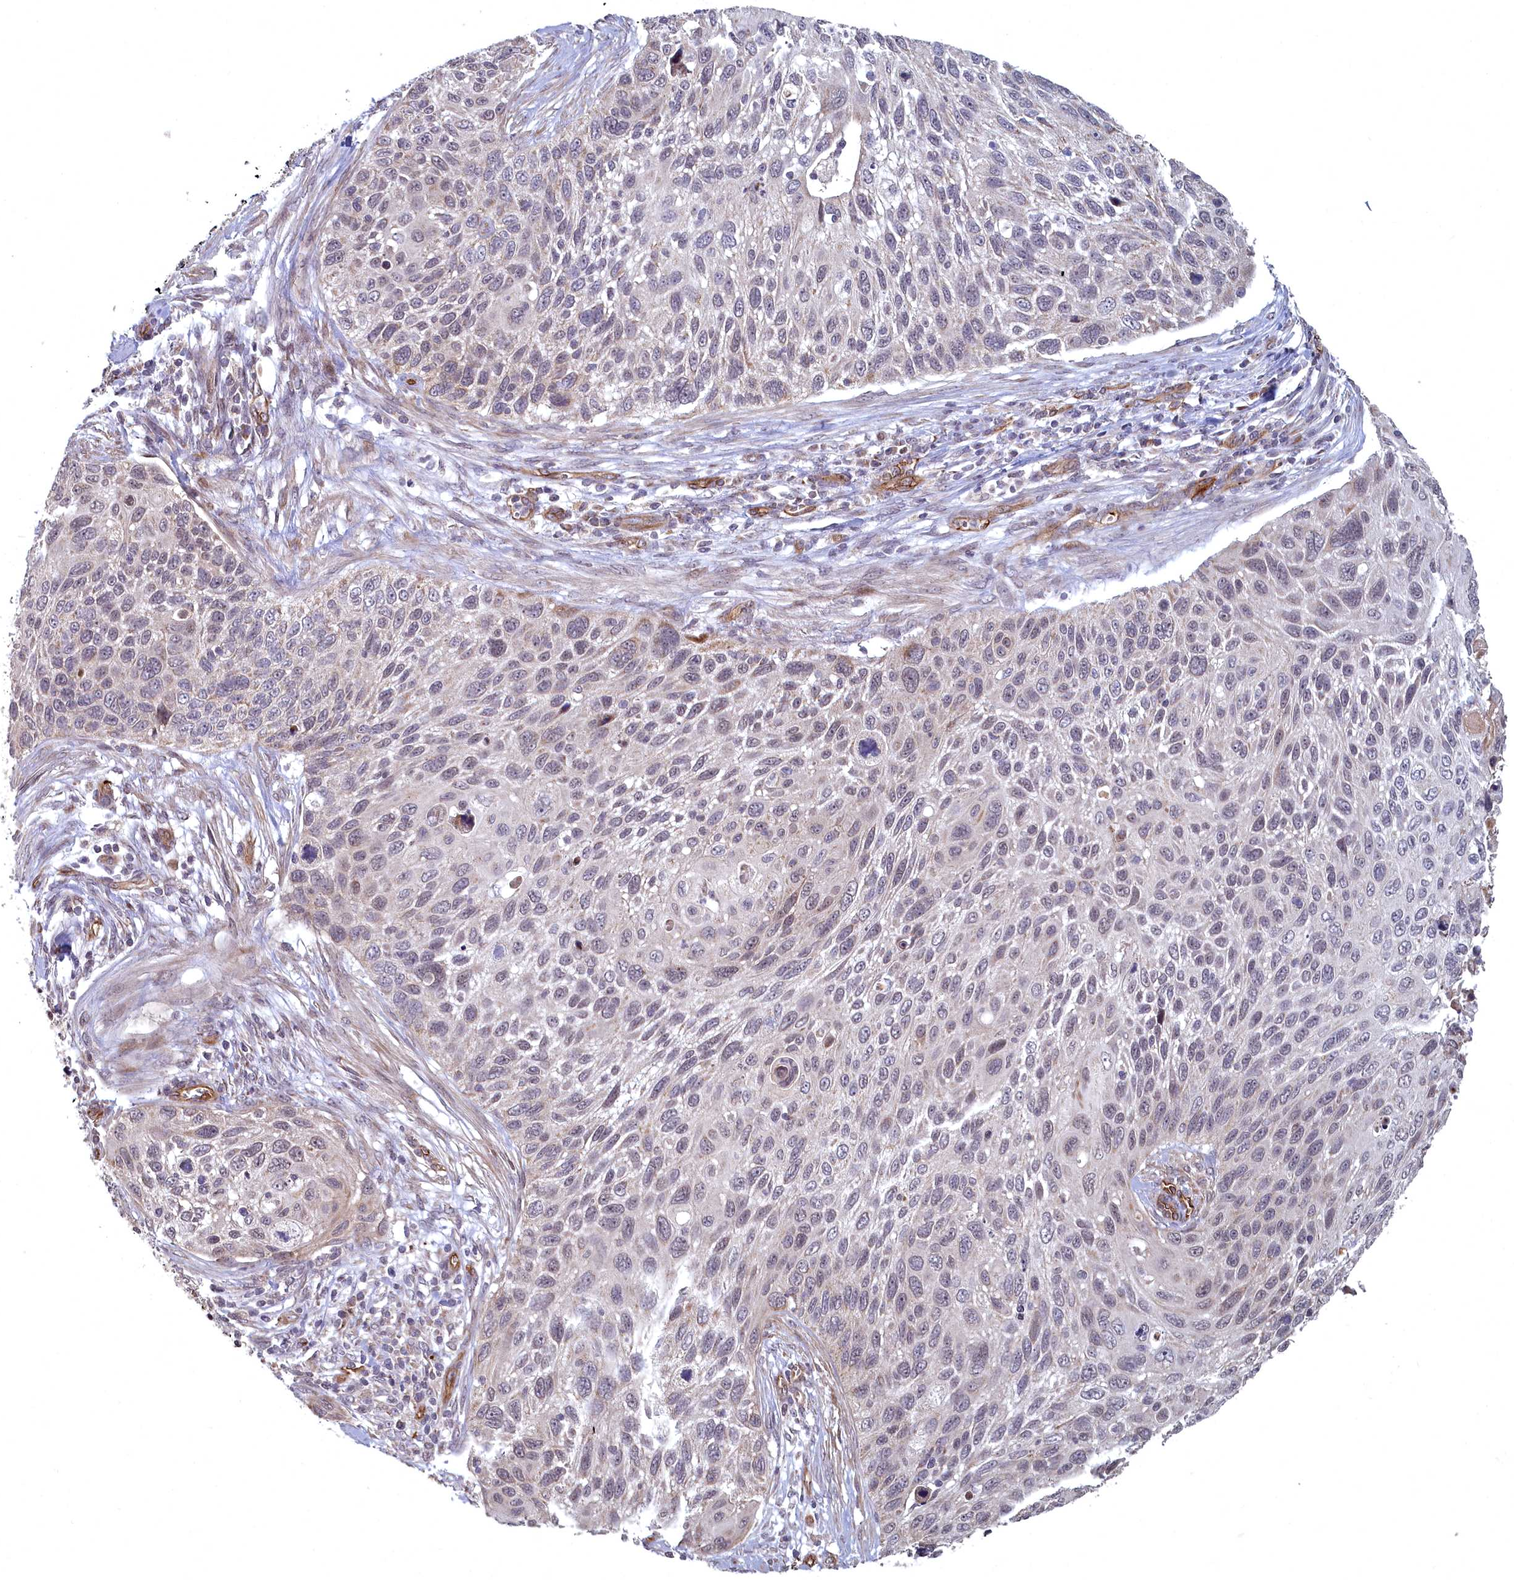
{"staining": {"intensity": "weak", "quantity": "<25%", "location": "cytoplasmic/membranous,nuclear"}, "tissue": "cervical cancer", "cell_type": "Tumor cells", "image_type": "cancer", "snomed": [{"axis": "morphology", "description": "Squamous cell carcinoma, NOS"}, {"axis": "topography", "description": "Cervix"}], "caption": "Micrograph shows no significant protein staining in tumor cells of cervical cancer.", "gene": "TSPYL4", "patient": {"sex": "female", "age": 70}}